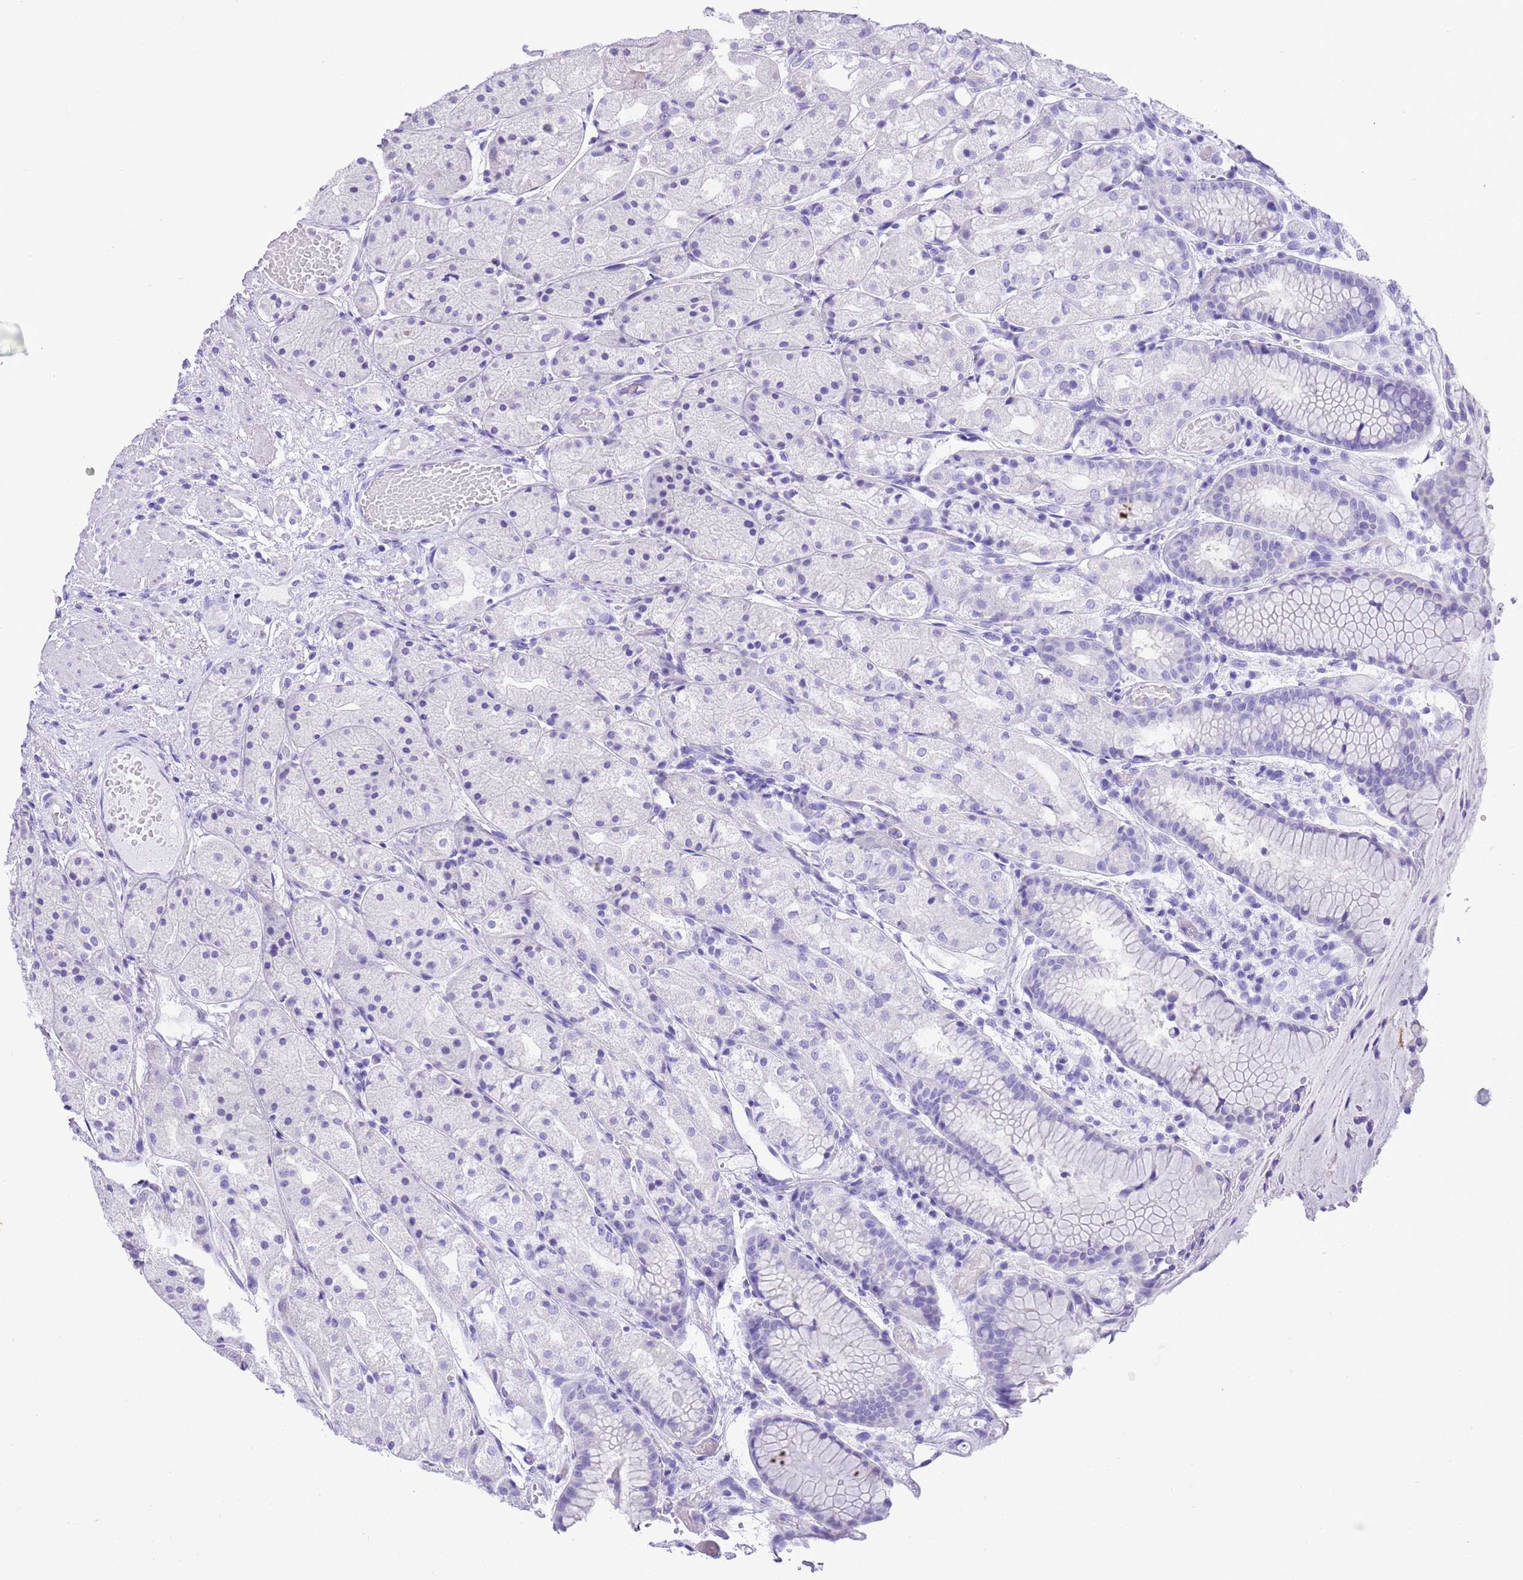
{"staining": {"intensity": "negative", "quantity": "none", "location": "none"}, "tissue": "stomach", "cell_type": "Glandular cells", "image_type": "normal", "snomed": [{"axis": "morphology", "description": "Normal tissue, NOS"}, {"axis": "topography", "description": "Stomach, upper"}], "caption": "Immunohistochemical staining of normal human stomach exhibits no significant positivity in glandular cells. (DAB (3,3'-diaminobenzidine) immunohistochemistry with hematoxylin counter stain).", "gene": "TMEM185A", "patient": {"sex": "male", "age": 72}}